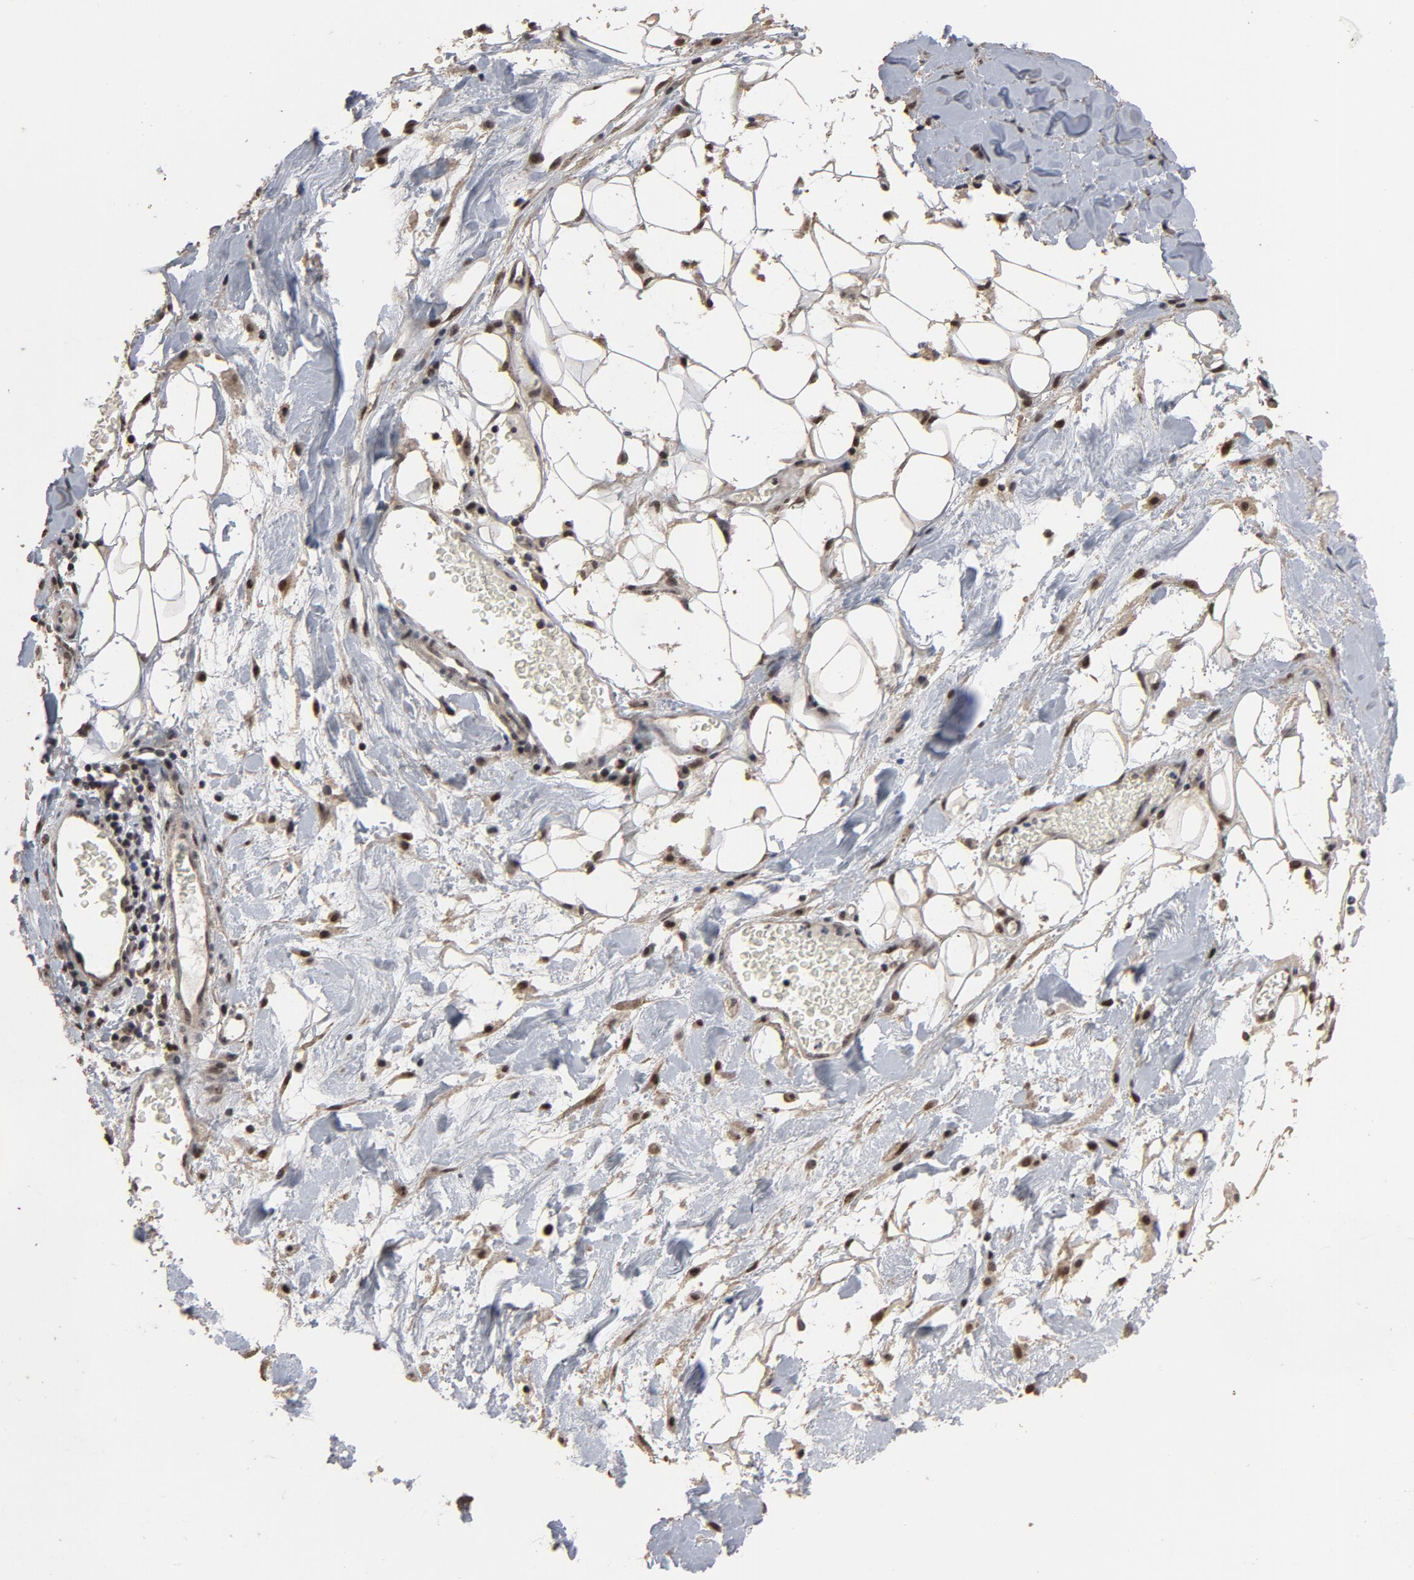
{"staining": {"intensity": "moderate", "quantity": "25%-75%", "location": "nuclear"}, "tissue": "skin cancer", "cell_type": "Tumor cells", "image_type": "cancer", "snomed": [{"axis": "morphology", "description": "Squamous cell carcinoma, NOS"}, {"axis": "topography", "description": "Skin"}], "caption": "The image reveals a brown stain indicating the presence of a protein in the nuclear of tumor cells in skin cancer (squamous cell carcinoma).", "gene": "TP53RK", "patient": {"sex": "male", "age": 84}}